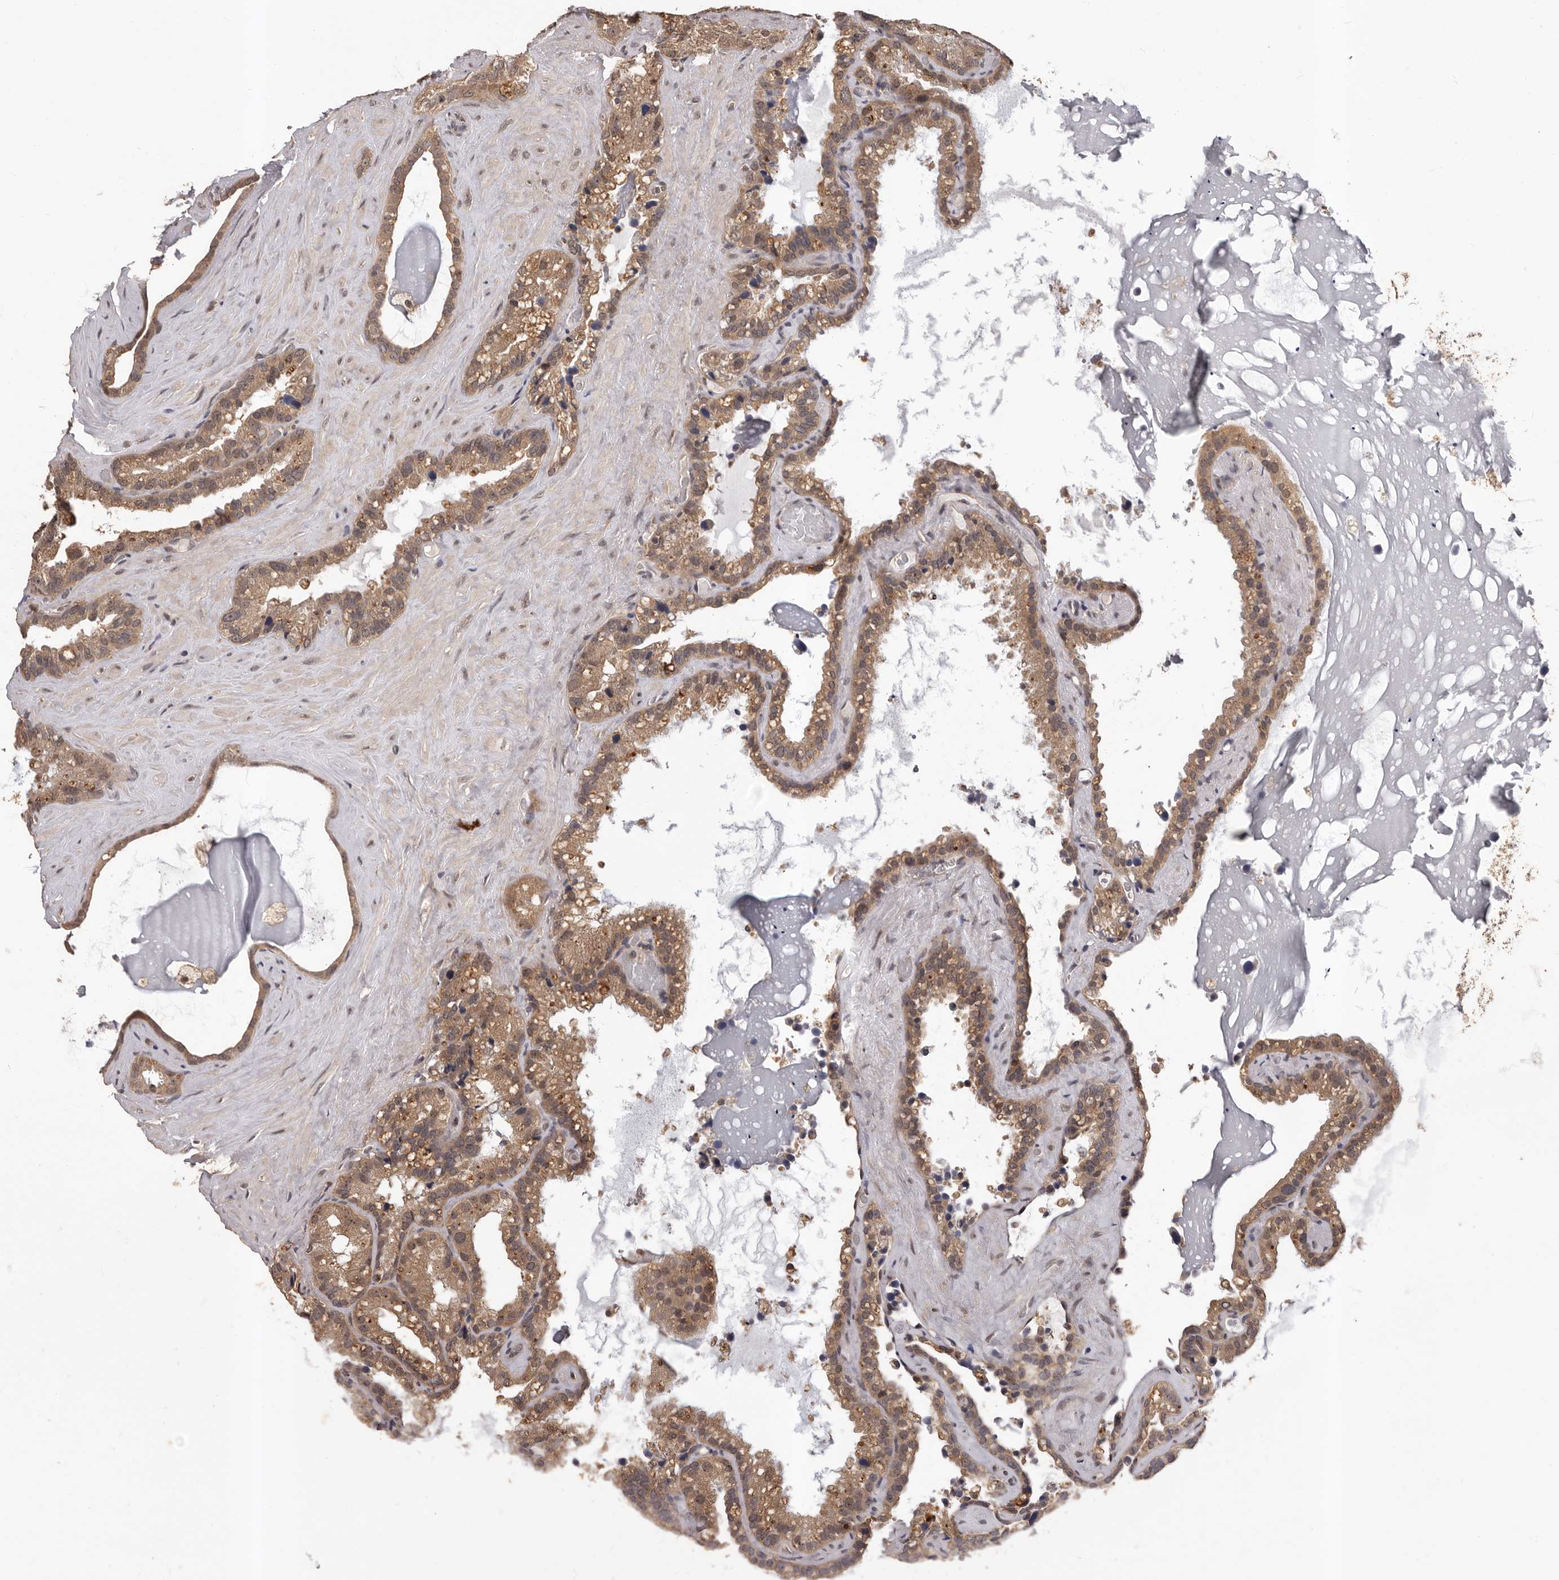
{"staining": {"intensity": "moderate", "quantity": ">75%", "location": "cytoplasmic/membranous,nuclear"}, "tissue": "seminal vesicle", "cell_type": "Glandular cells", "image_type": "normal", "snomed": [{"axis": "morphology", "description": "Normal tissue, NOS"}, {"axis": "topography", "description": "Prostate"}, {"axis": "topography", "description": "Seminal veicle"}], "caption": "Seminal vesicle stained with a brown dye shows moderate cytoplasmic/membranous,nuclear positive staining in about >75% of glandular cells.", "gene": "VPS37A", "patient": {"sex": "male", "age": 68}}